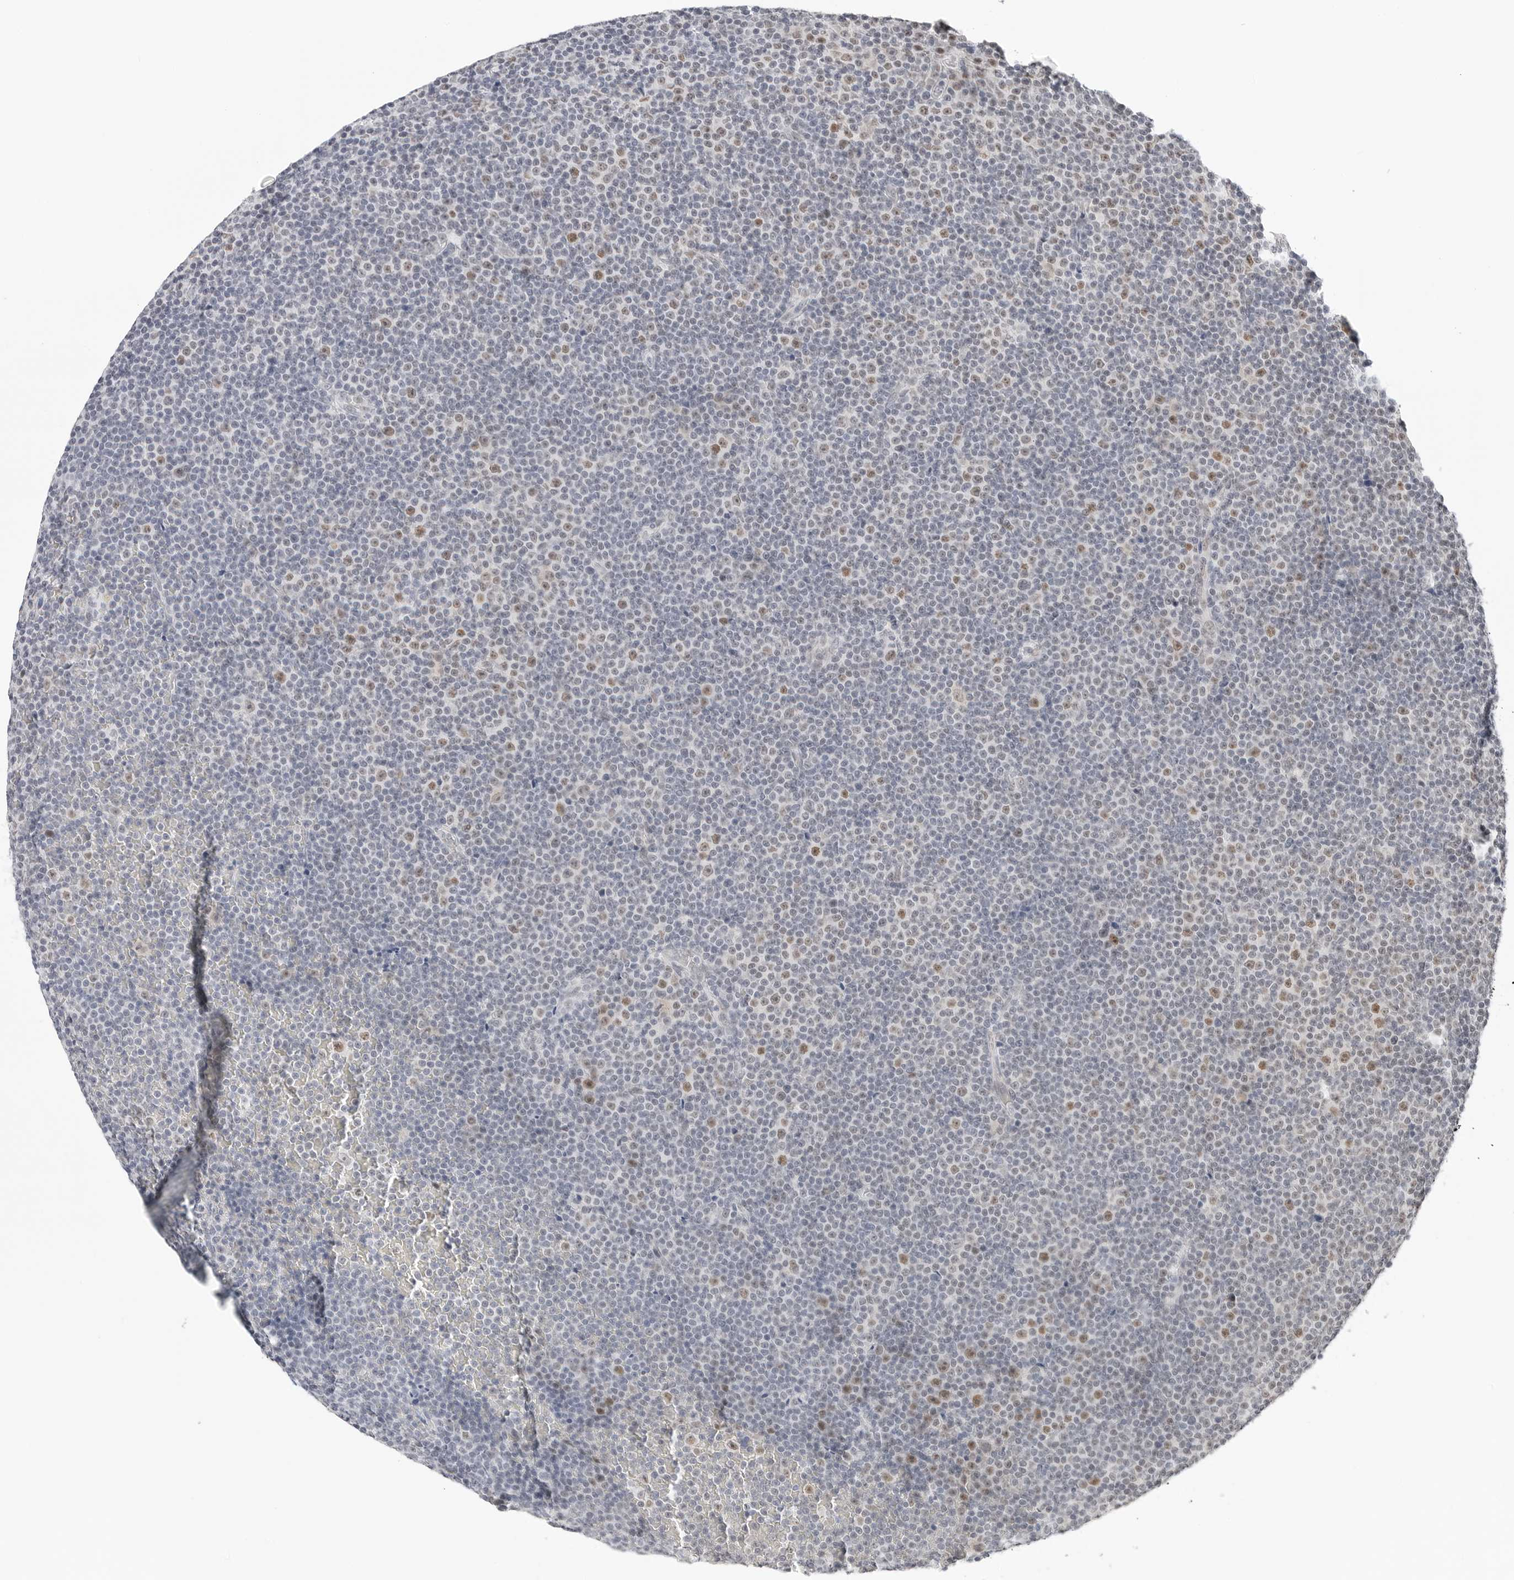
{"staining": {"intensity": "moderate", "quantity": "<25%", "location": "nuclear"}, "tissue": "lymphoma", "cell_type": "Tumor cells", "image_type": "cancer", "snomed": [{"axis": "morphology", "description": "Malignant lymphoma, non-Hodgkin's type, Low grade"}, {"axis": "topography", "description": "Lymph node"}], "caption": "Brown immunohistochemical staining in lymphoma displays moderate nuclear staining in about <25% of tumor cells. (DAB = brown stain, brightfield microscopy at high magnification).", "gene": "TSEN2", "patient": {"sex": "female", "age": 67}}